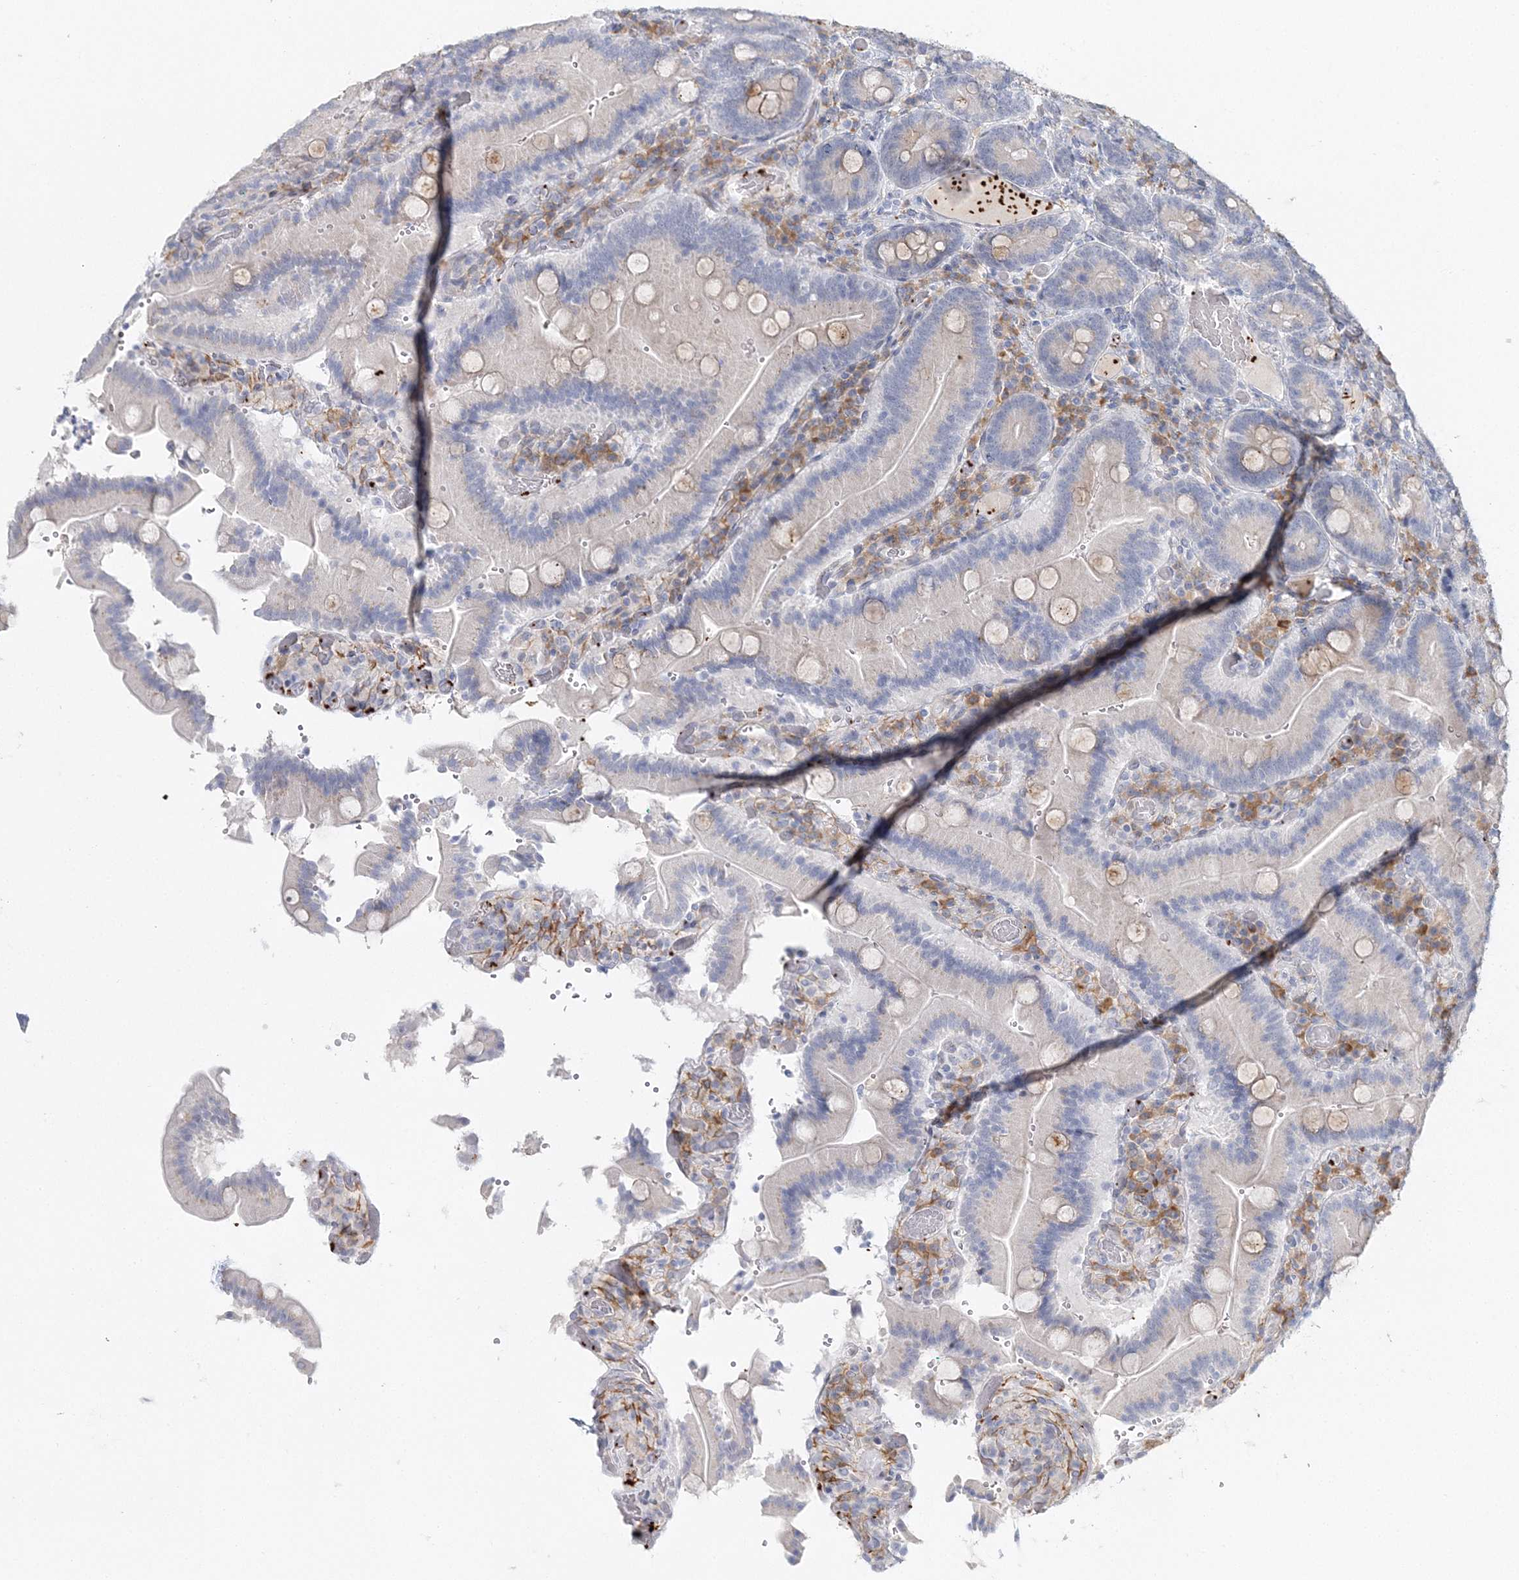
{"staining": {"intensity": "weak", "quantity": "<25%", "location": "cytoplasmic/membranous"}, "tissue": "duodenum", "cell_type": "Glandular cells", "image_type": "normal", "snomed": [{"axis": "morphology", "description": "Normal tissue, NOS"}, {"axis": "topography", "description": "Duodenum"}], "caption": "Glandular cells are negative for brown protein staining in benign duodenum. (Stains: DAB immunohistochemistry with hematoxylin counter stain, Microscopy: brightfield microscopy at high magnification).", "gene": "MYOZ2", "patient": {"sex": "female", "age": 62}}